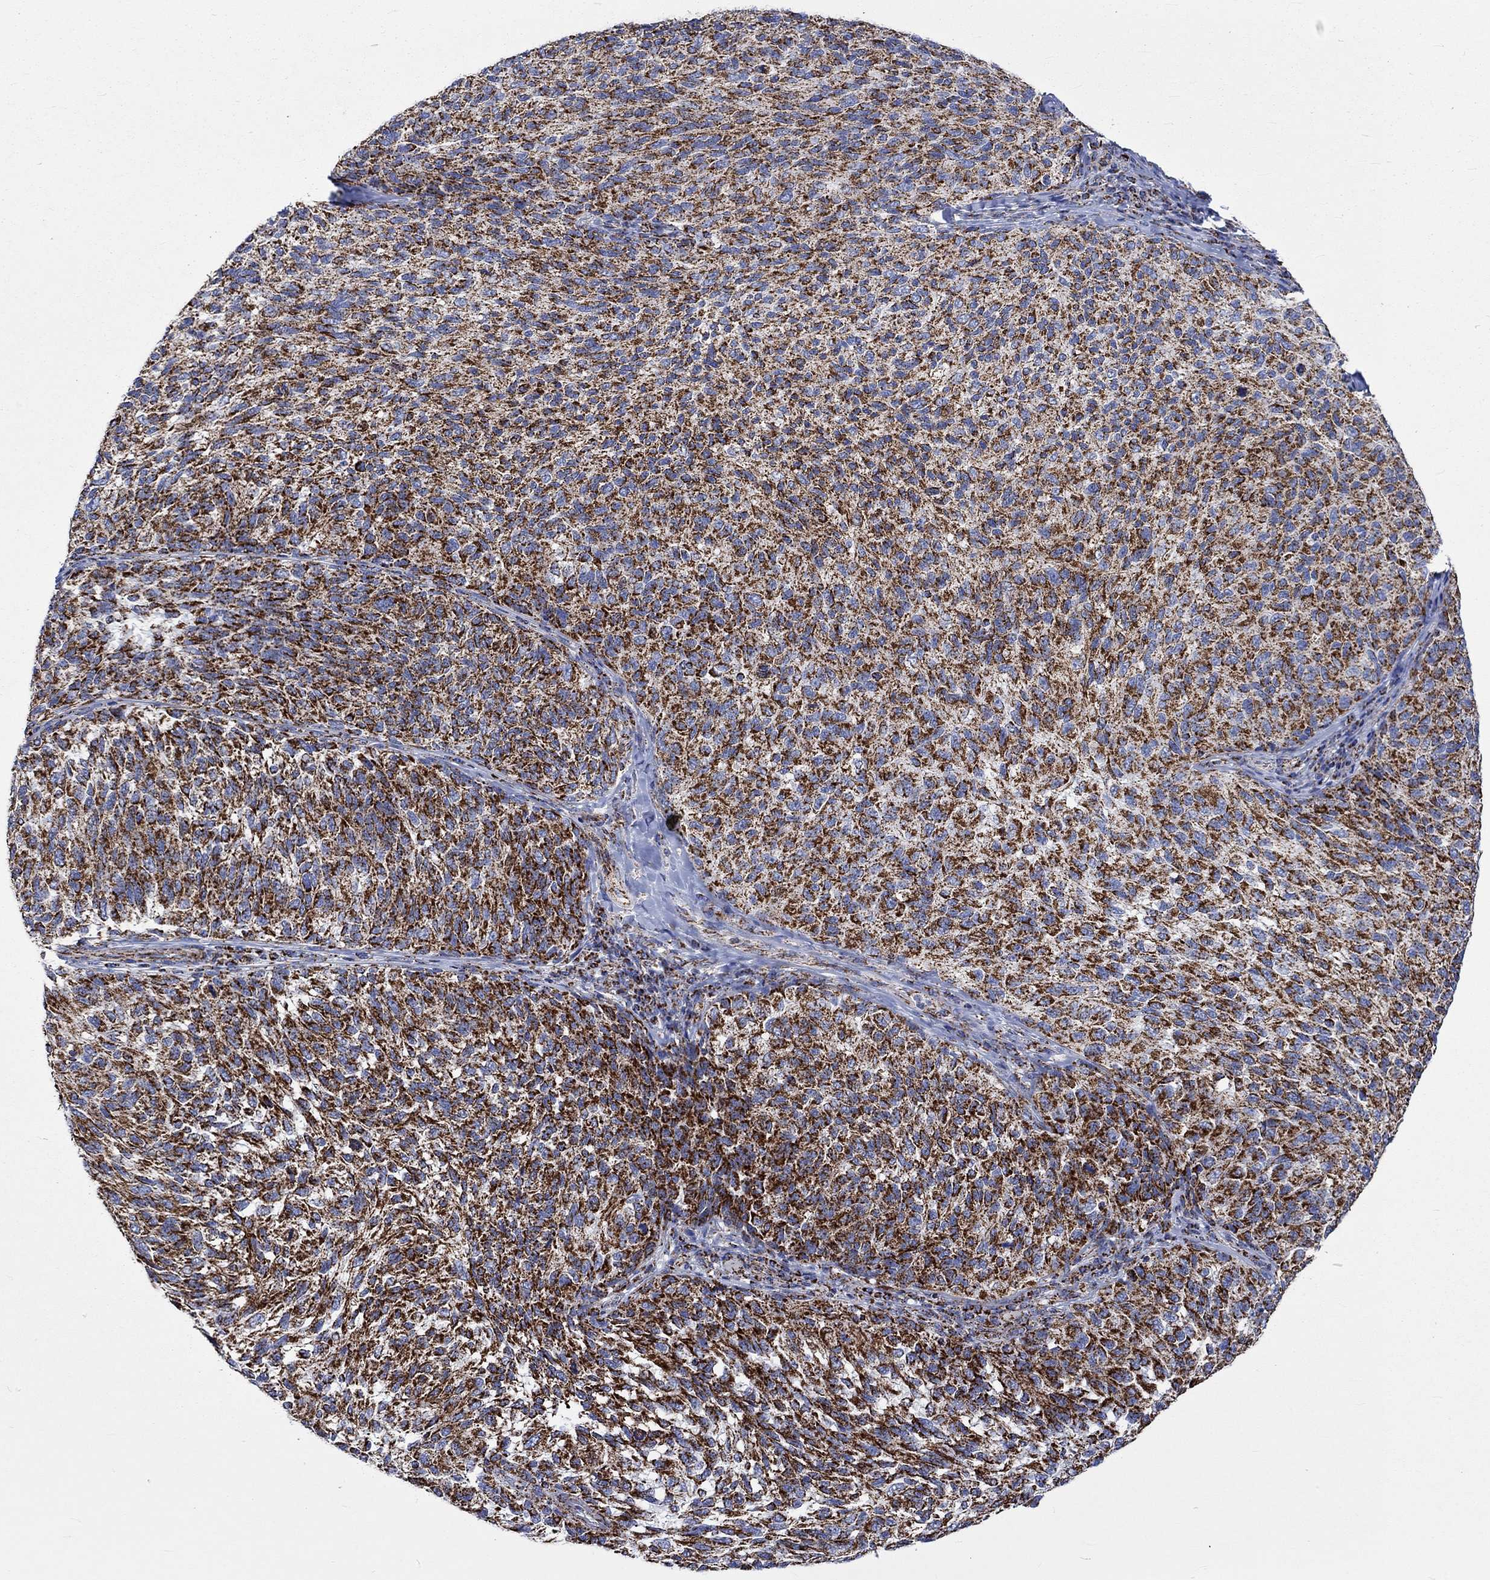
{"staining": {"intensity": "strong", "quantity": ">75%", "location": "cytoplasmic/membranous"}, "tissue": "melanoma", "cell_type": "Tumor cells", "image_type": "cancer", "snomed": [{"axis": "morphology", "description": "Malignant melanoma, NOS"}, {"axis": "topography", "description": "Skin"}], "caption": "An image of human melanoma stained for a protein shows strong cytoplasmic/membranous brown staining in tumor cells.", "gene": "RCE1", "patient": {"sex": "female", "age": 73}}